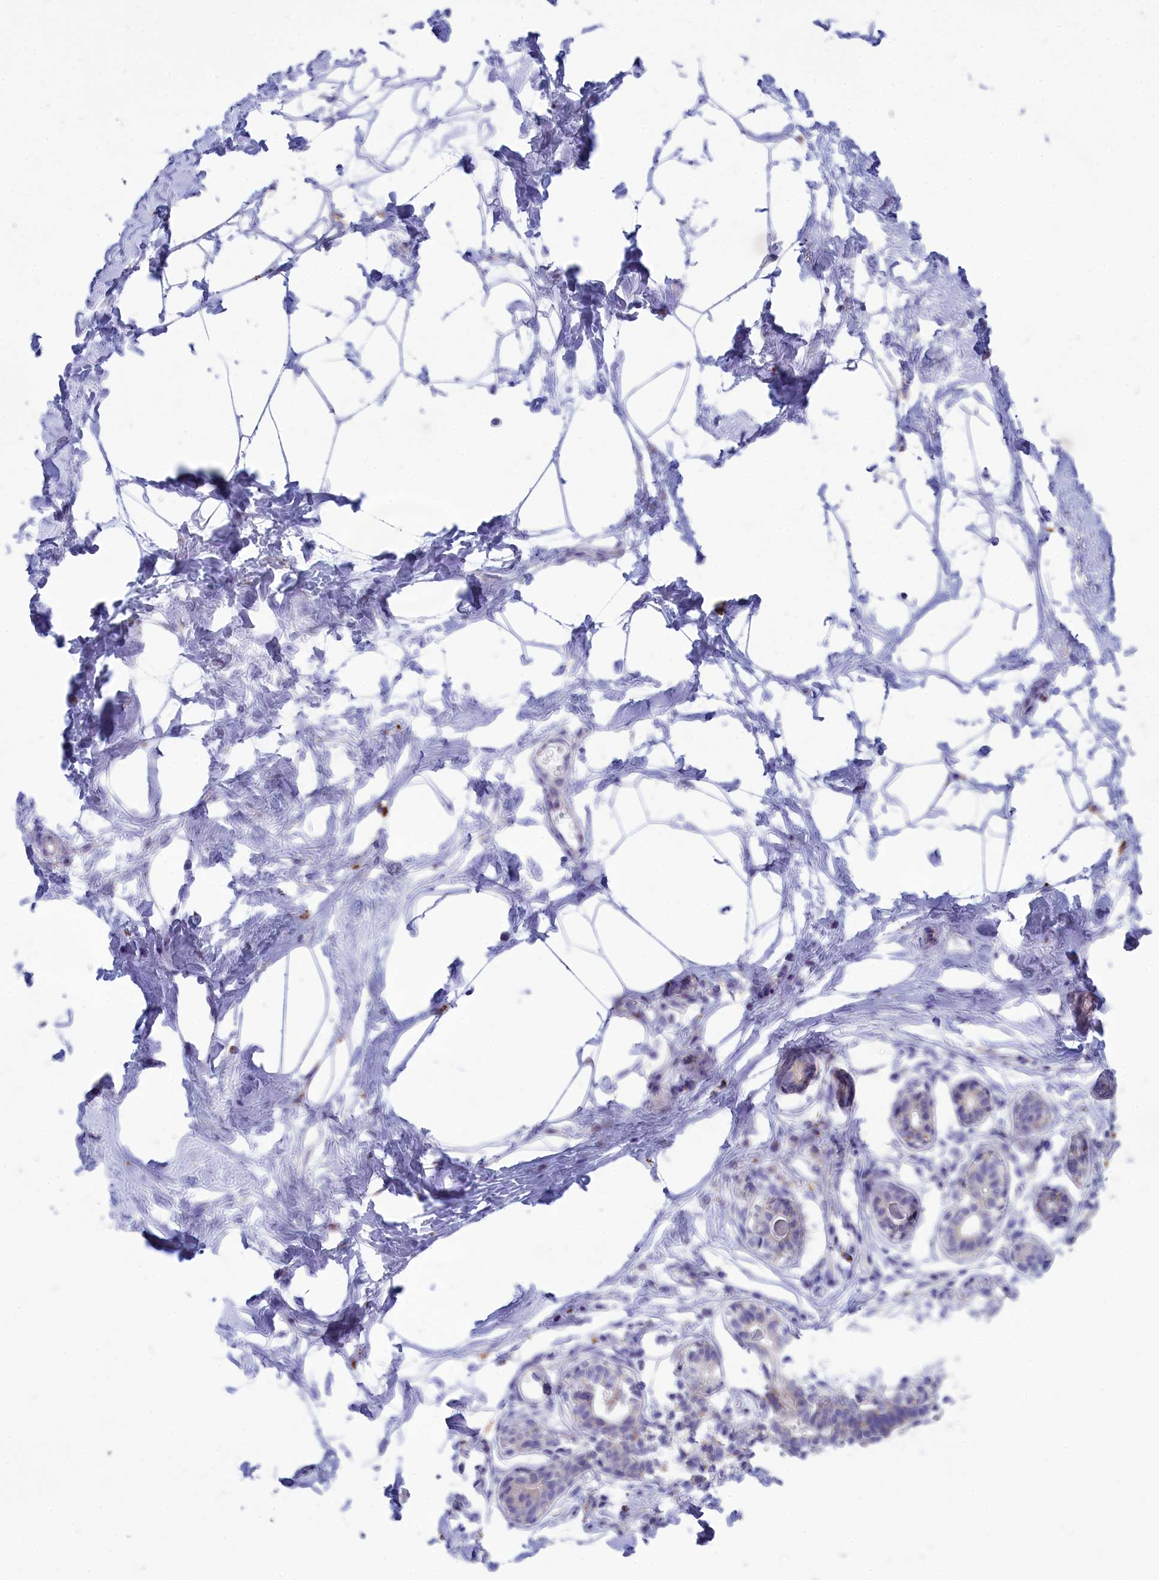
{"staining": {"intensity": "negative", "quantity": "none", "location": "none"}, "tissue": "breast", "cell_type": "Adipocytes", "image_type": "normal", "snomed": [{"axis": "morphology", "description": "Normal tissue, NOS"}, {"axis": "topography", "description": "Breast"}], "caption": "Immunohistochemical staining of unremarkable breast exhibits no significant staining in adipocytes.", "gene": "WDR6", "patient": {"sex": "female", "age": 45}}